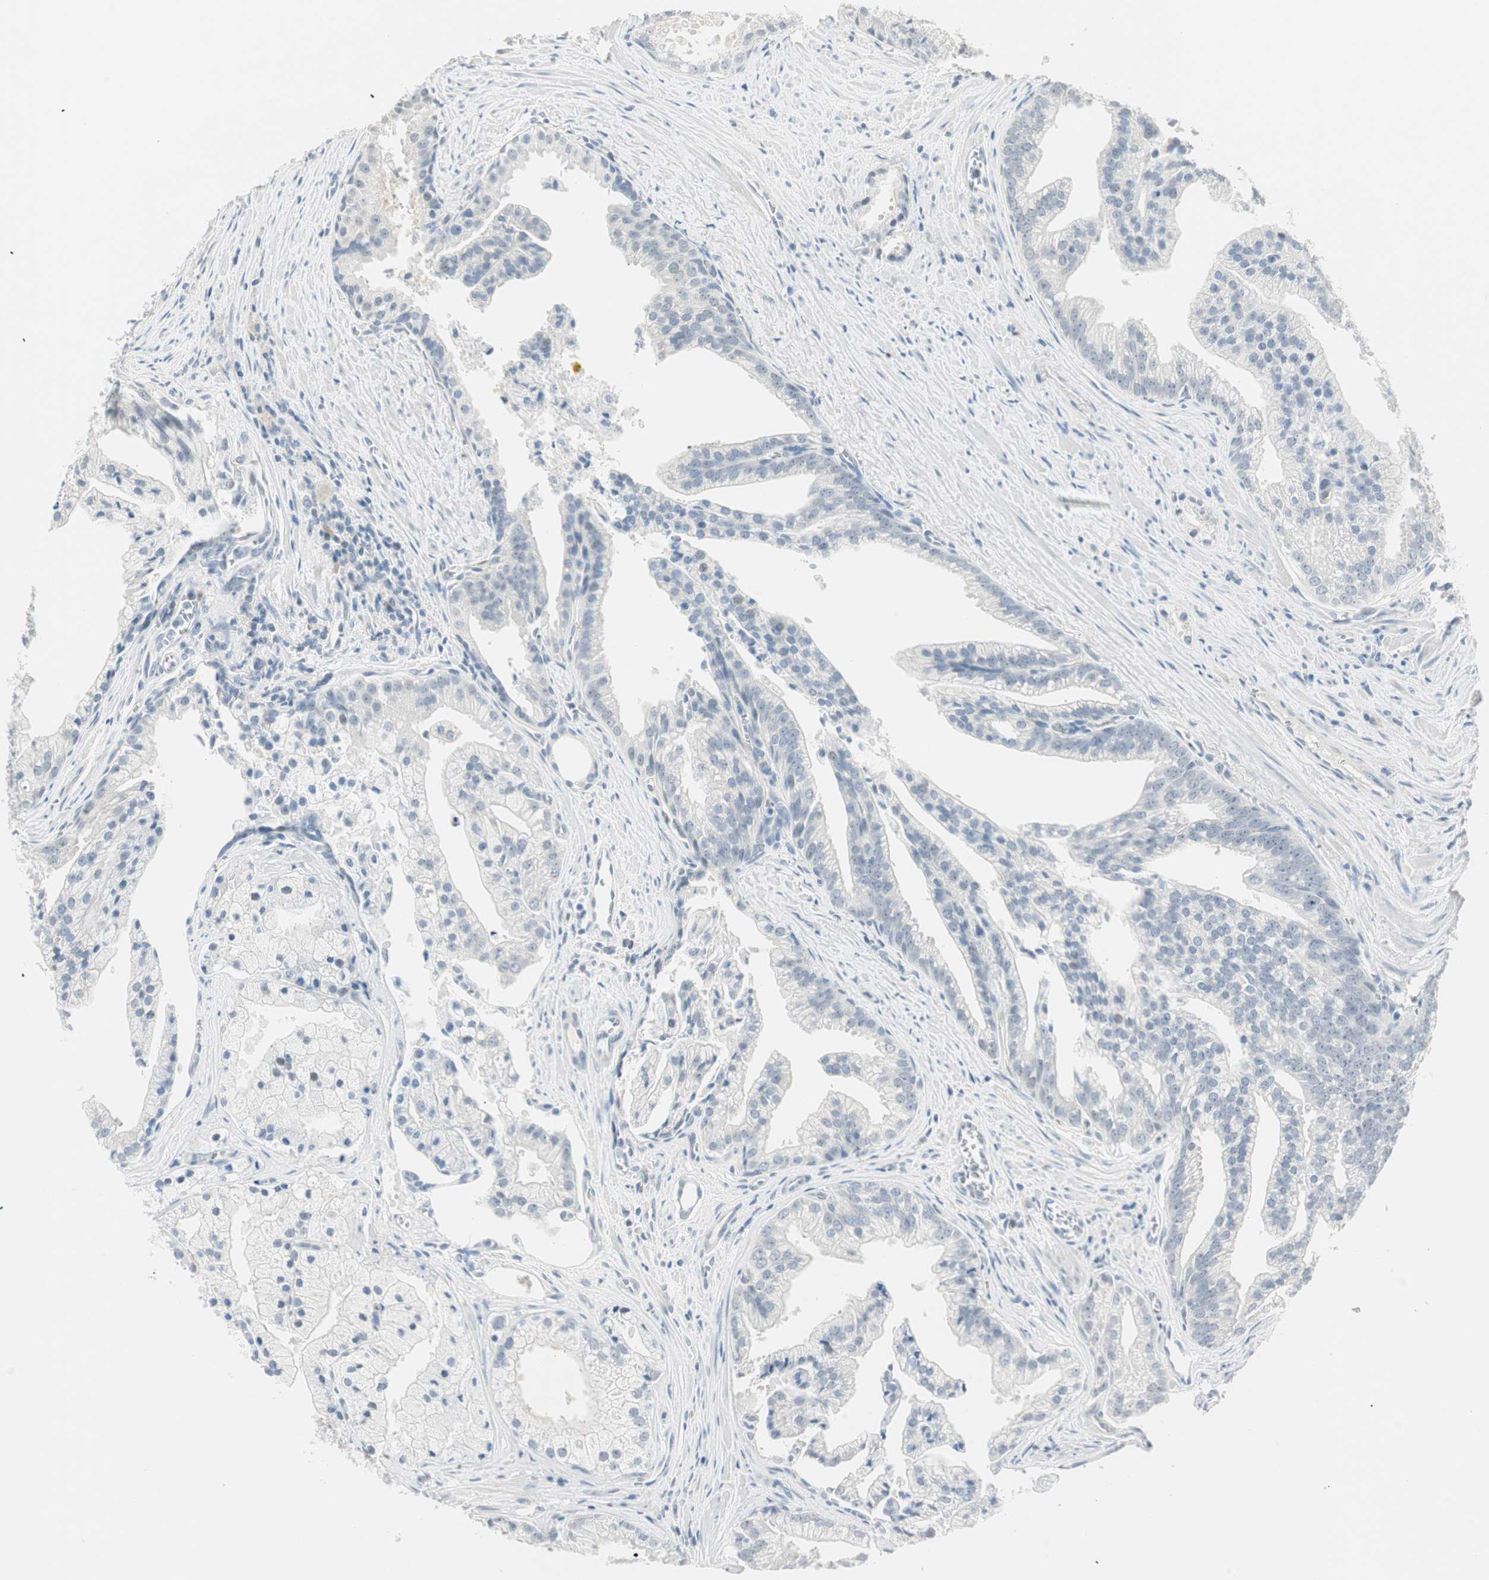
{"staining": {"intensity": "negative", "quantity": "none", "location": "none"}, "tissue": "prostate cancer", "cell_type": "Tumor cells", "image_type": "cancer", "snomed": [{"axis": "morphology", "description": "Adenocarcinoma, High grade"}, {"axis": "topography", "description": "Prostate"}], "caption": "Tumor cells are negative for protein expression in human prostate cancer.", "gene": "MLLT10", "patient": {"sex": "male", "age": 67}}